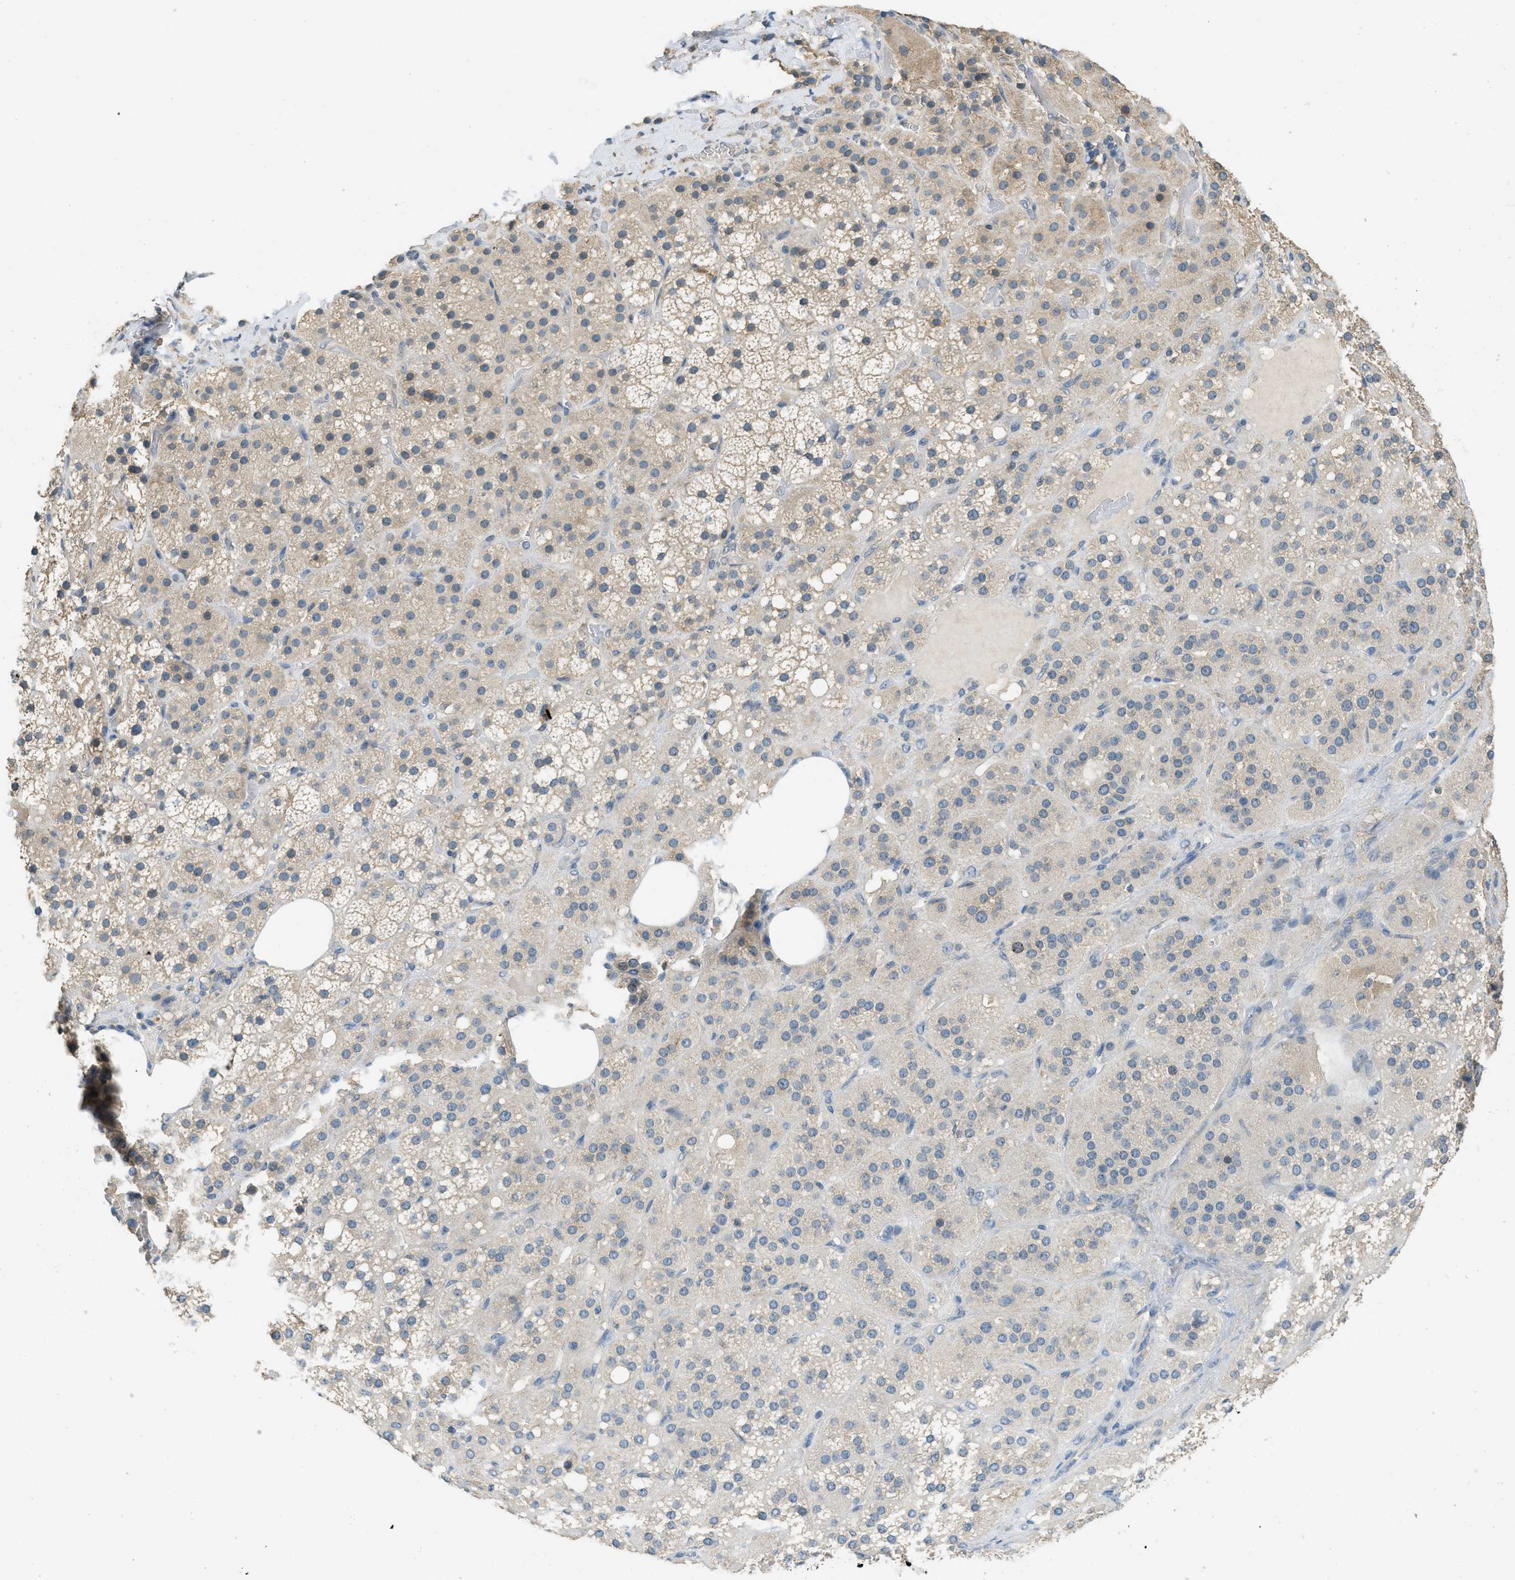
{"staining": {"intensity": "weak", "quantity": "25%-75%", "location": "cytoplasmic/membranous"}, "tissue": "adrenal gland", "cell_type": "Glandular cells", "image_type": "normal", "snomed": [{"axis": "morphology", "description": "Normal tissue, NOS"}, {"axis": "topography", "description": "Adrenal gland"}], "caption": "Brown immunohistochemical staining in benign human adrenal gland demonstrates weak cytoplasmic/membranous expression in approximately 25%-75% of glandular cells.", "gene": "MIS18A", "patient": {"sex": "female", "age": 59}}